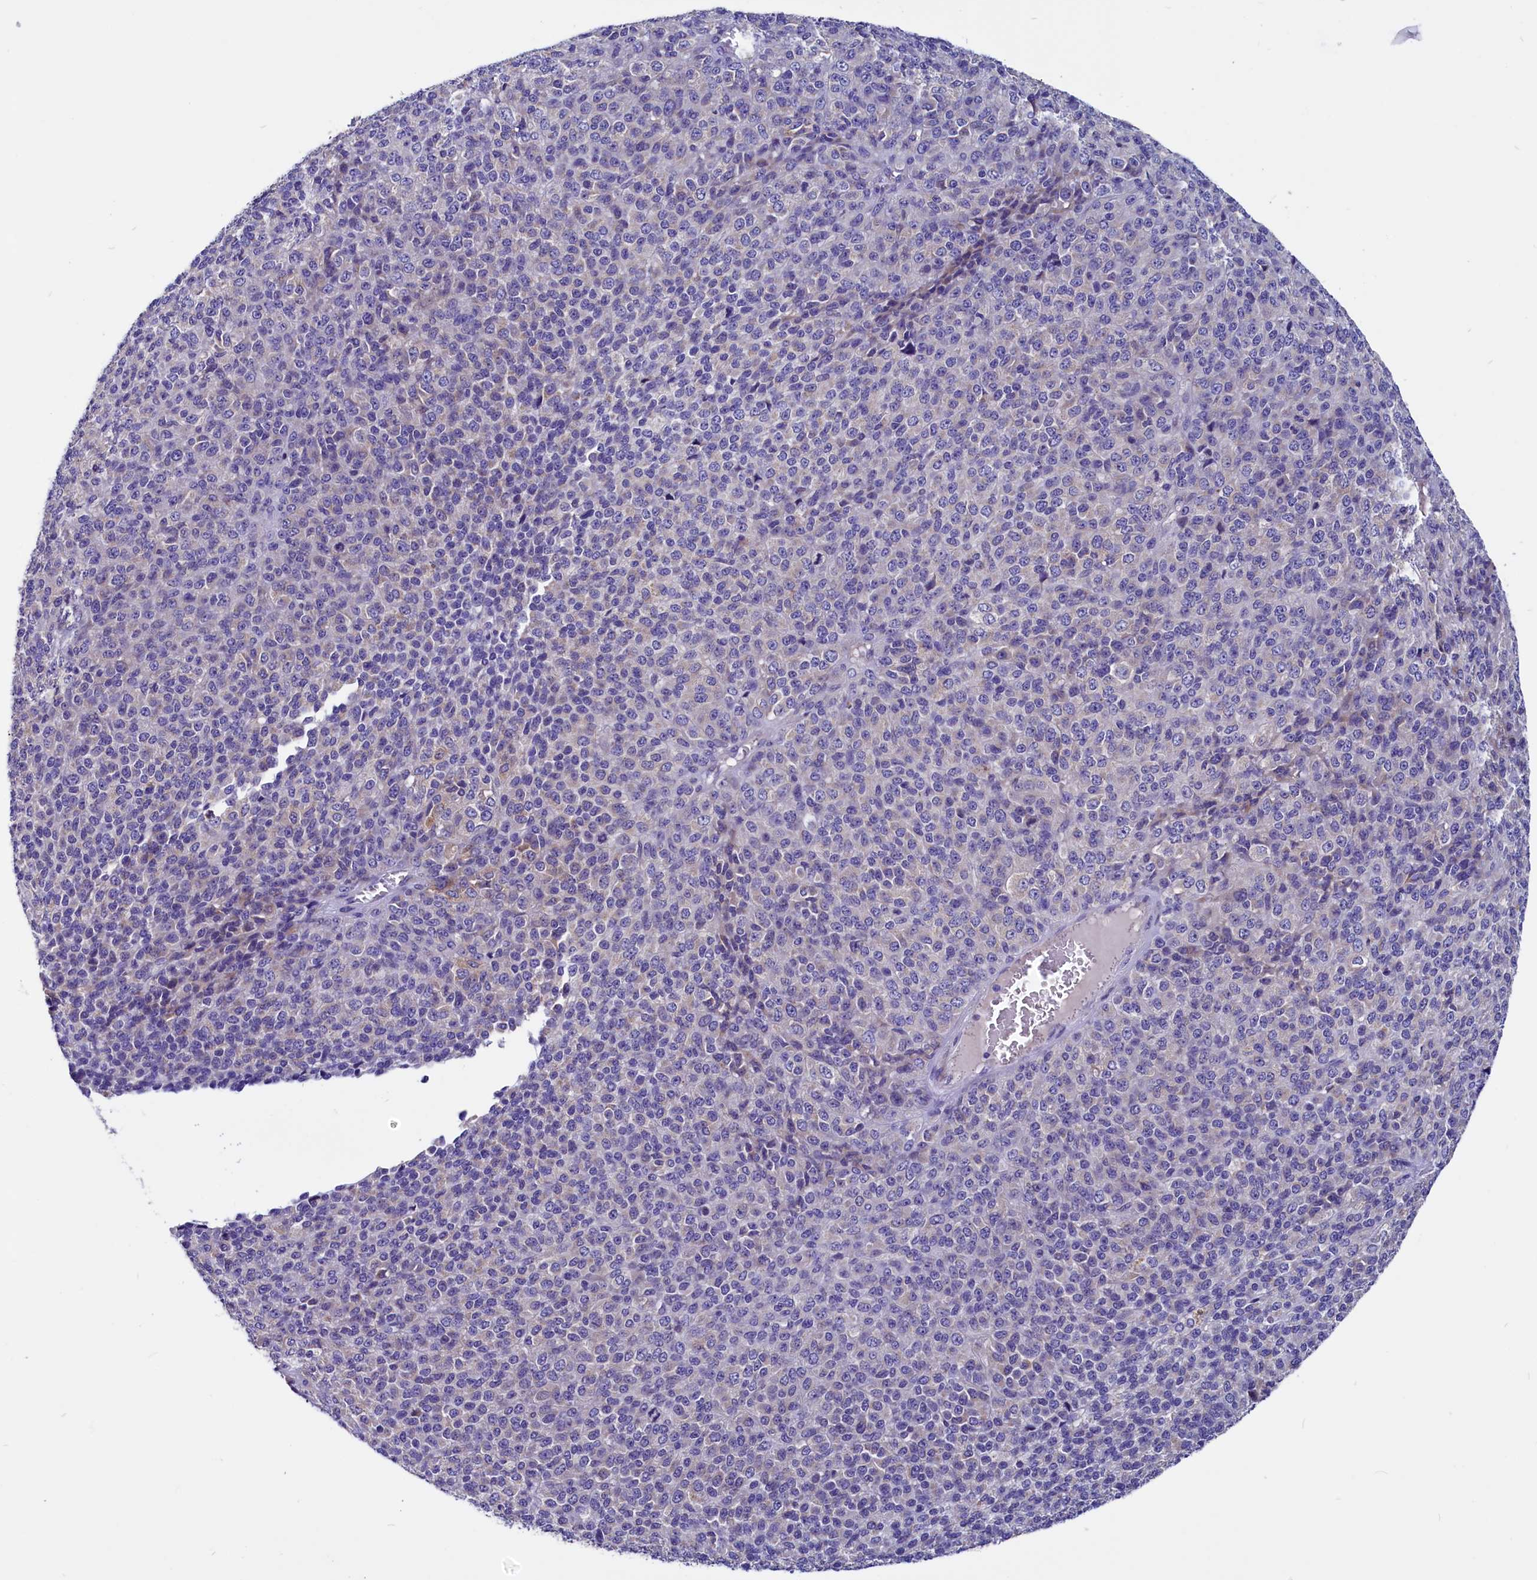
{"staining": {"intensity": "negative", "quantity": "none", "location": "none"}, "tissue": "melanoma", "cell_type": "Tumor cells", "image_type": "cancer", "snomed": [{"axis": "morphology", "description": "Malignant melanoma, Metastatic site"}, {"axis": "topography", "description": "Brain"}], "caption": "An image of melanoma stained for a protein shows no brown staining in tumor cells.", "gene": "CCBE1", "patient": {"sex": "female", "age": 56}}